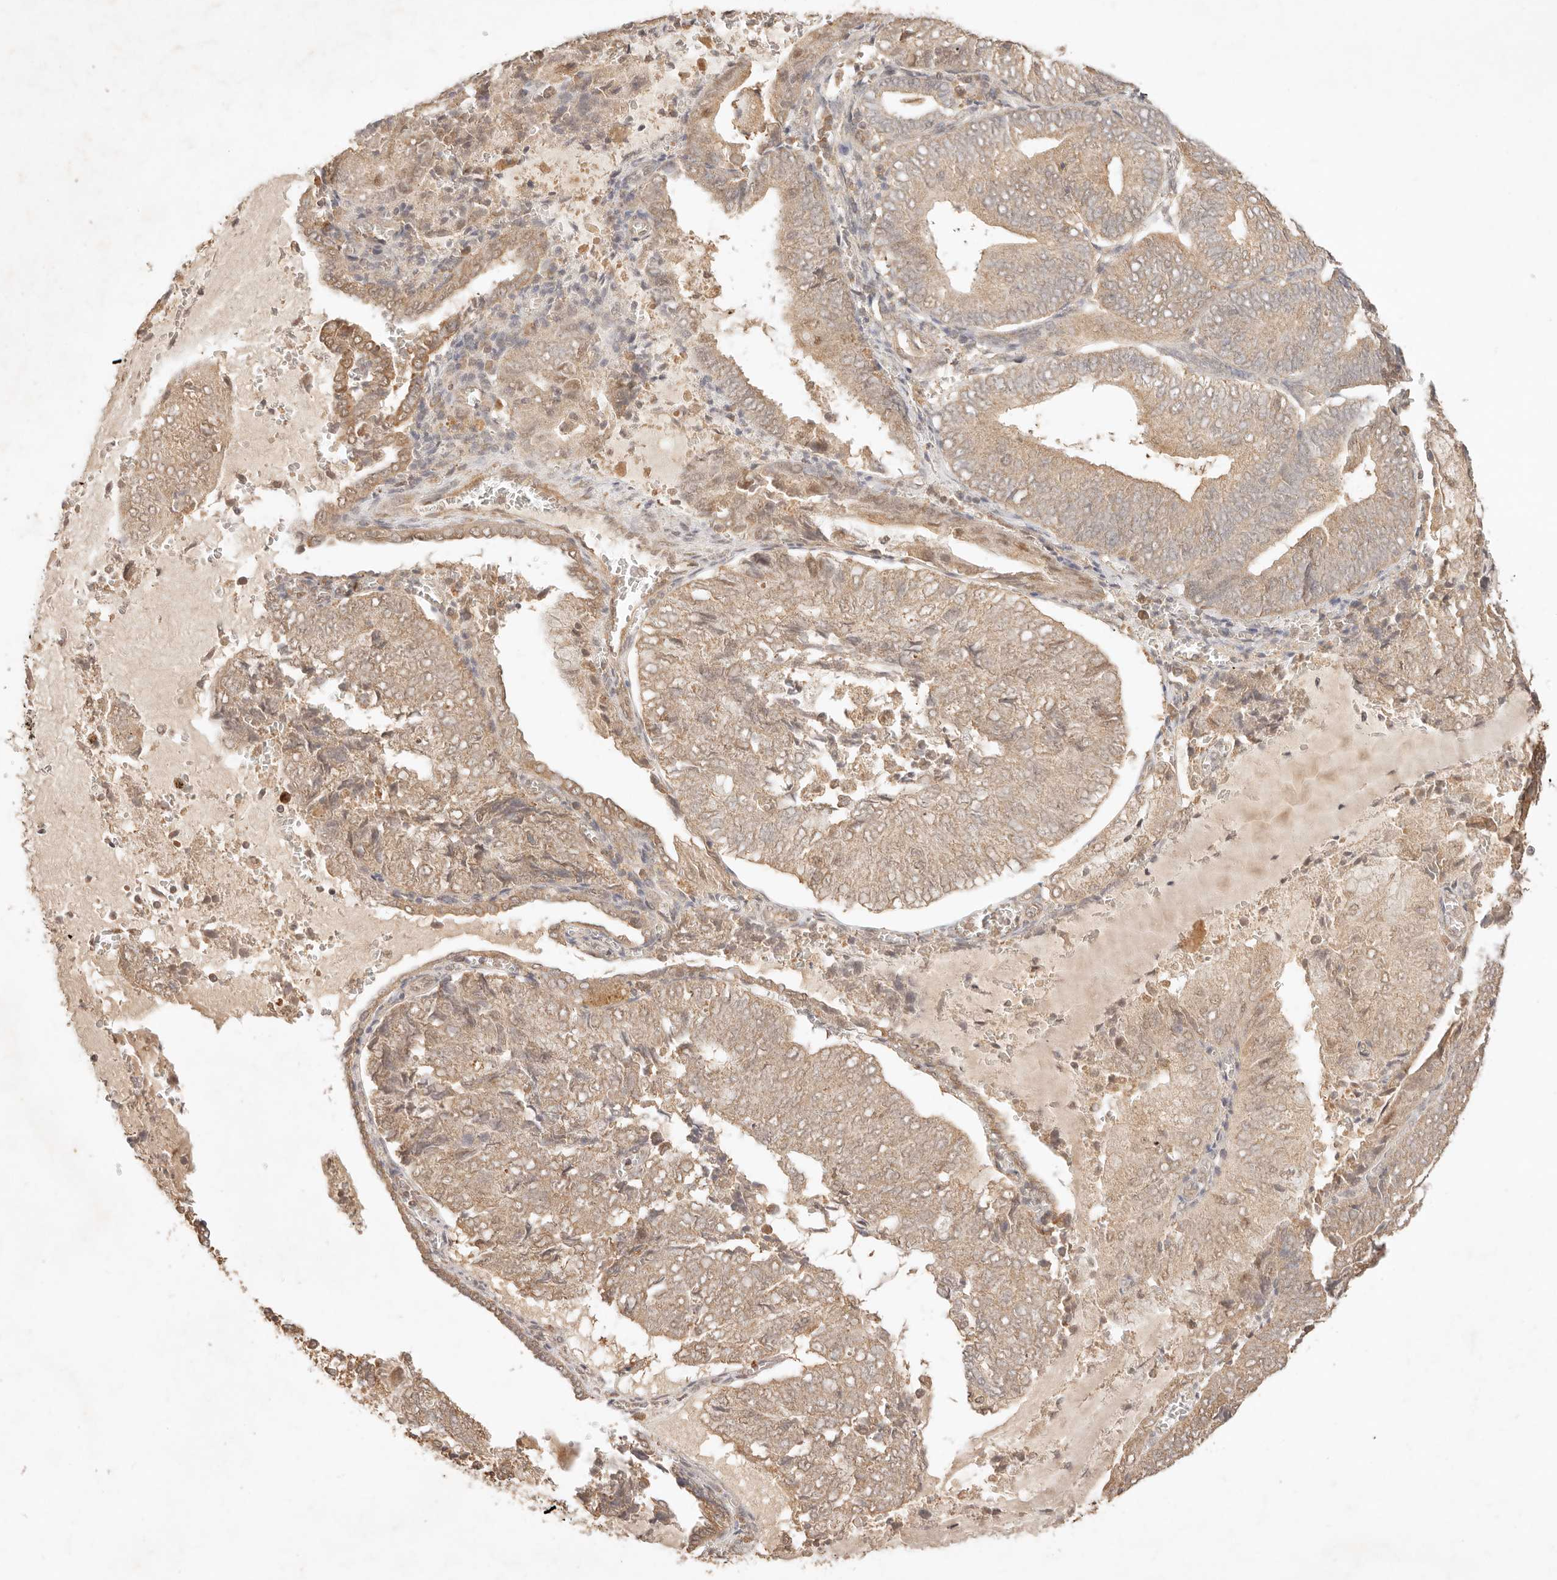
{"staining": {"intensity": "moderate", "quantity": ">75%", "location": "cytoplasmic/membranous"}, "tissue": "endometrial cancer", "cell_type": "Tumor cells", "image_type": "cancer", "snomed": [{"axis": "morphology", "description": "Adenocarcinoma, NOS"}, {"axis": "topography", "description": "Endometrium"}], "caption": "Protein staining reveals moderate cytoplasmic/membranous positivity in about >75% of tumor cells in adenocarcinoma (endometrial). (DAB IHC, brown staining for protein, blue staining for nuclei).", "gene": "TRIM11", "patient": {"sex": "female", "age": 81}}